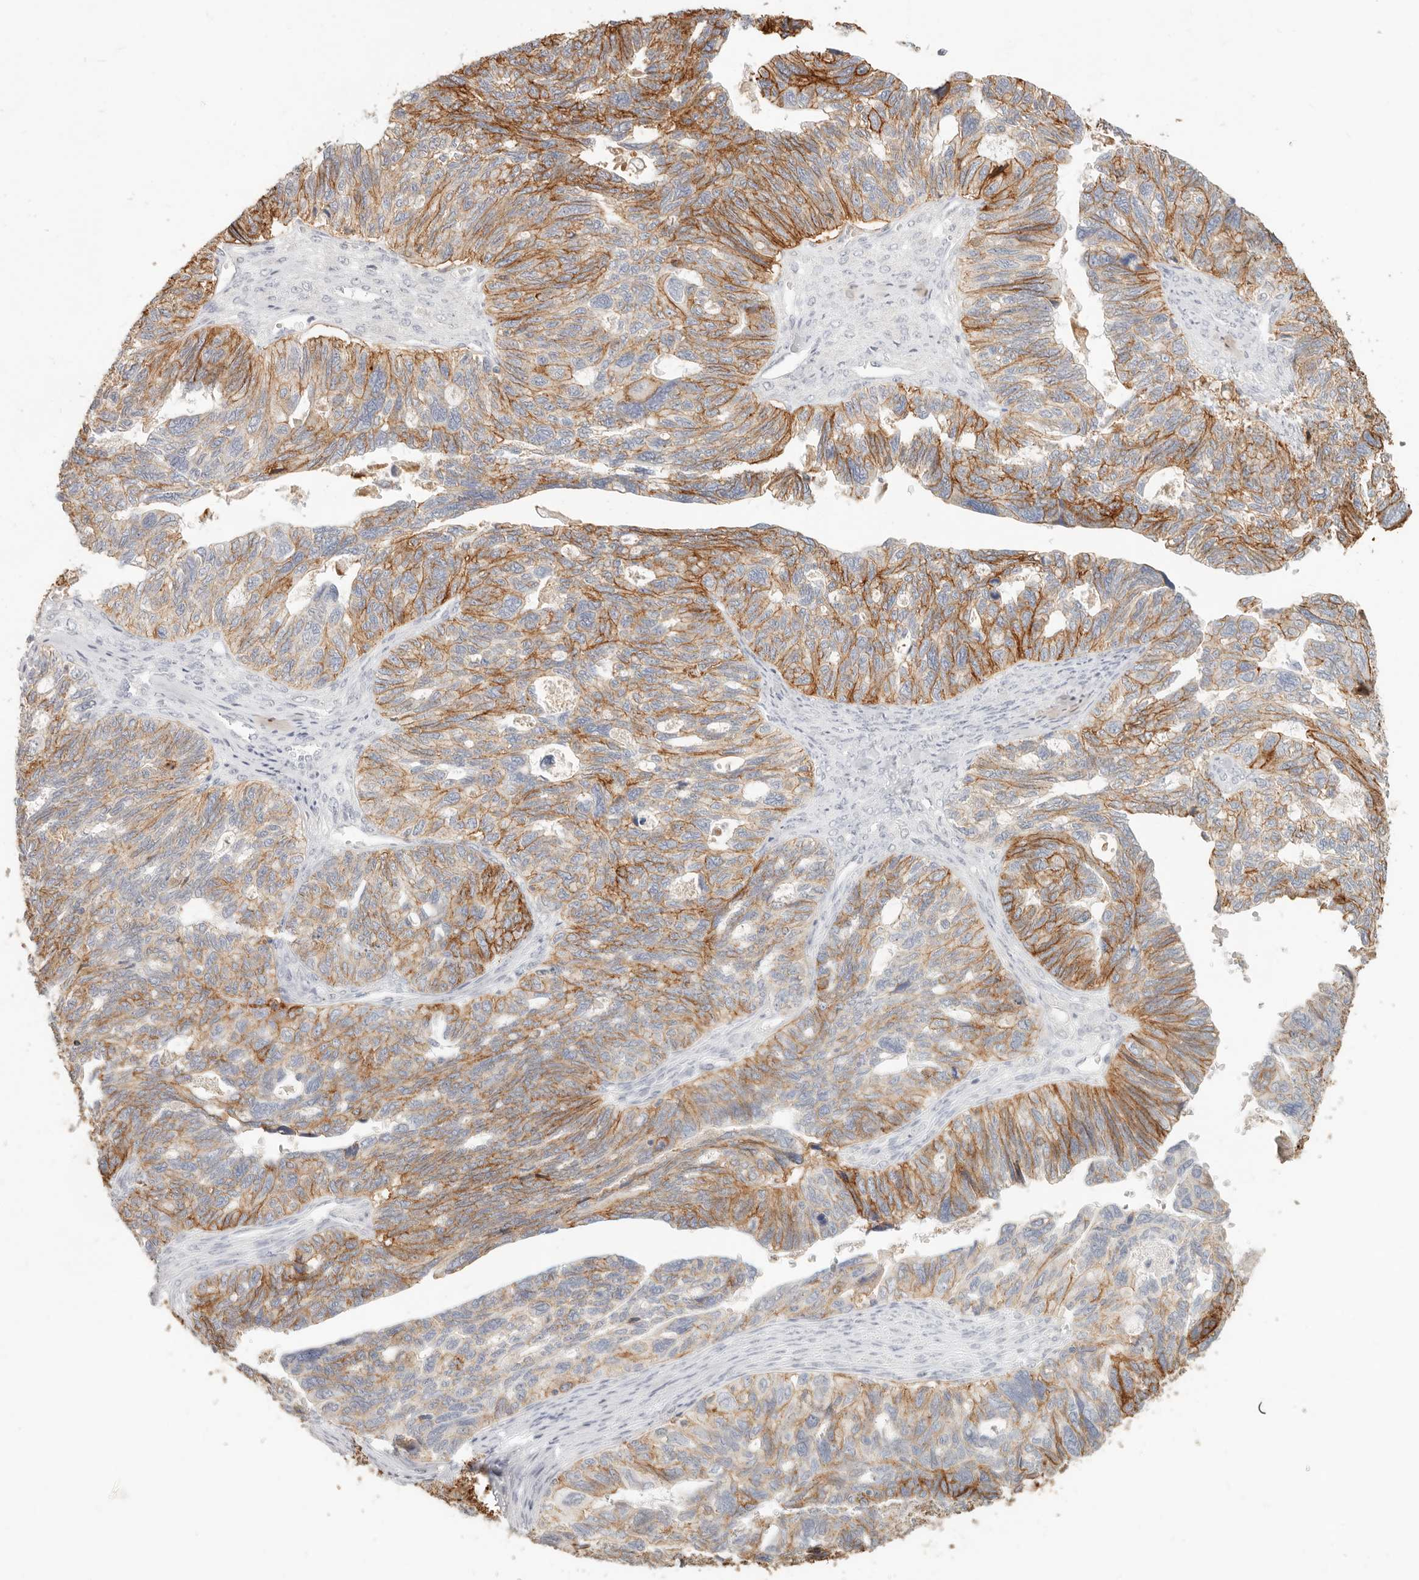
{"staining": {"intensity": "moderate", "quantity": ">75%", "location": "cytoplasmic/membranous"}, "tissue": "ovarian cancer", "cell_type": "Tumor cells", "image_type": "cancer", "snomed": [{"axis": "morphology", "description": "Cystadenocarcinoma, serous, NOS"}, {"axis": "topography", "description": "Ovary"}], "caption": "An immunohistochemistry (IHC) micrograph of tumor tissue is shown. Protein staining in brown labels moderate cytoplasmic/membranous positivity in ovarian cancer within tumor cells.", "gene": "EPCAM", "patient": {"sex": "female", "age": 79}}